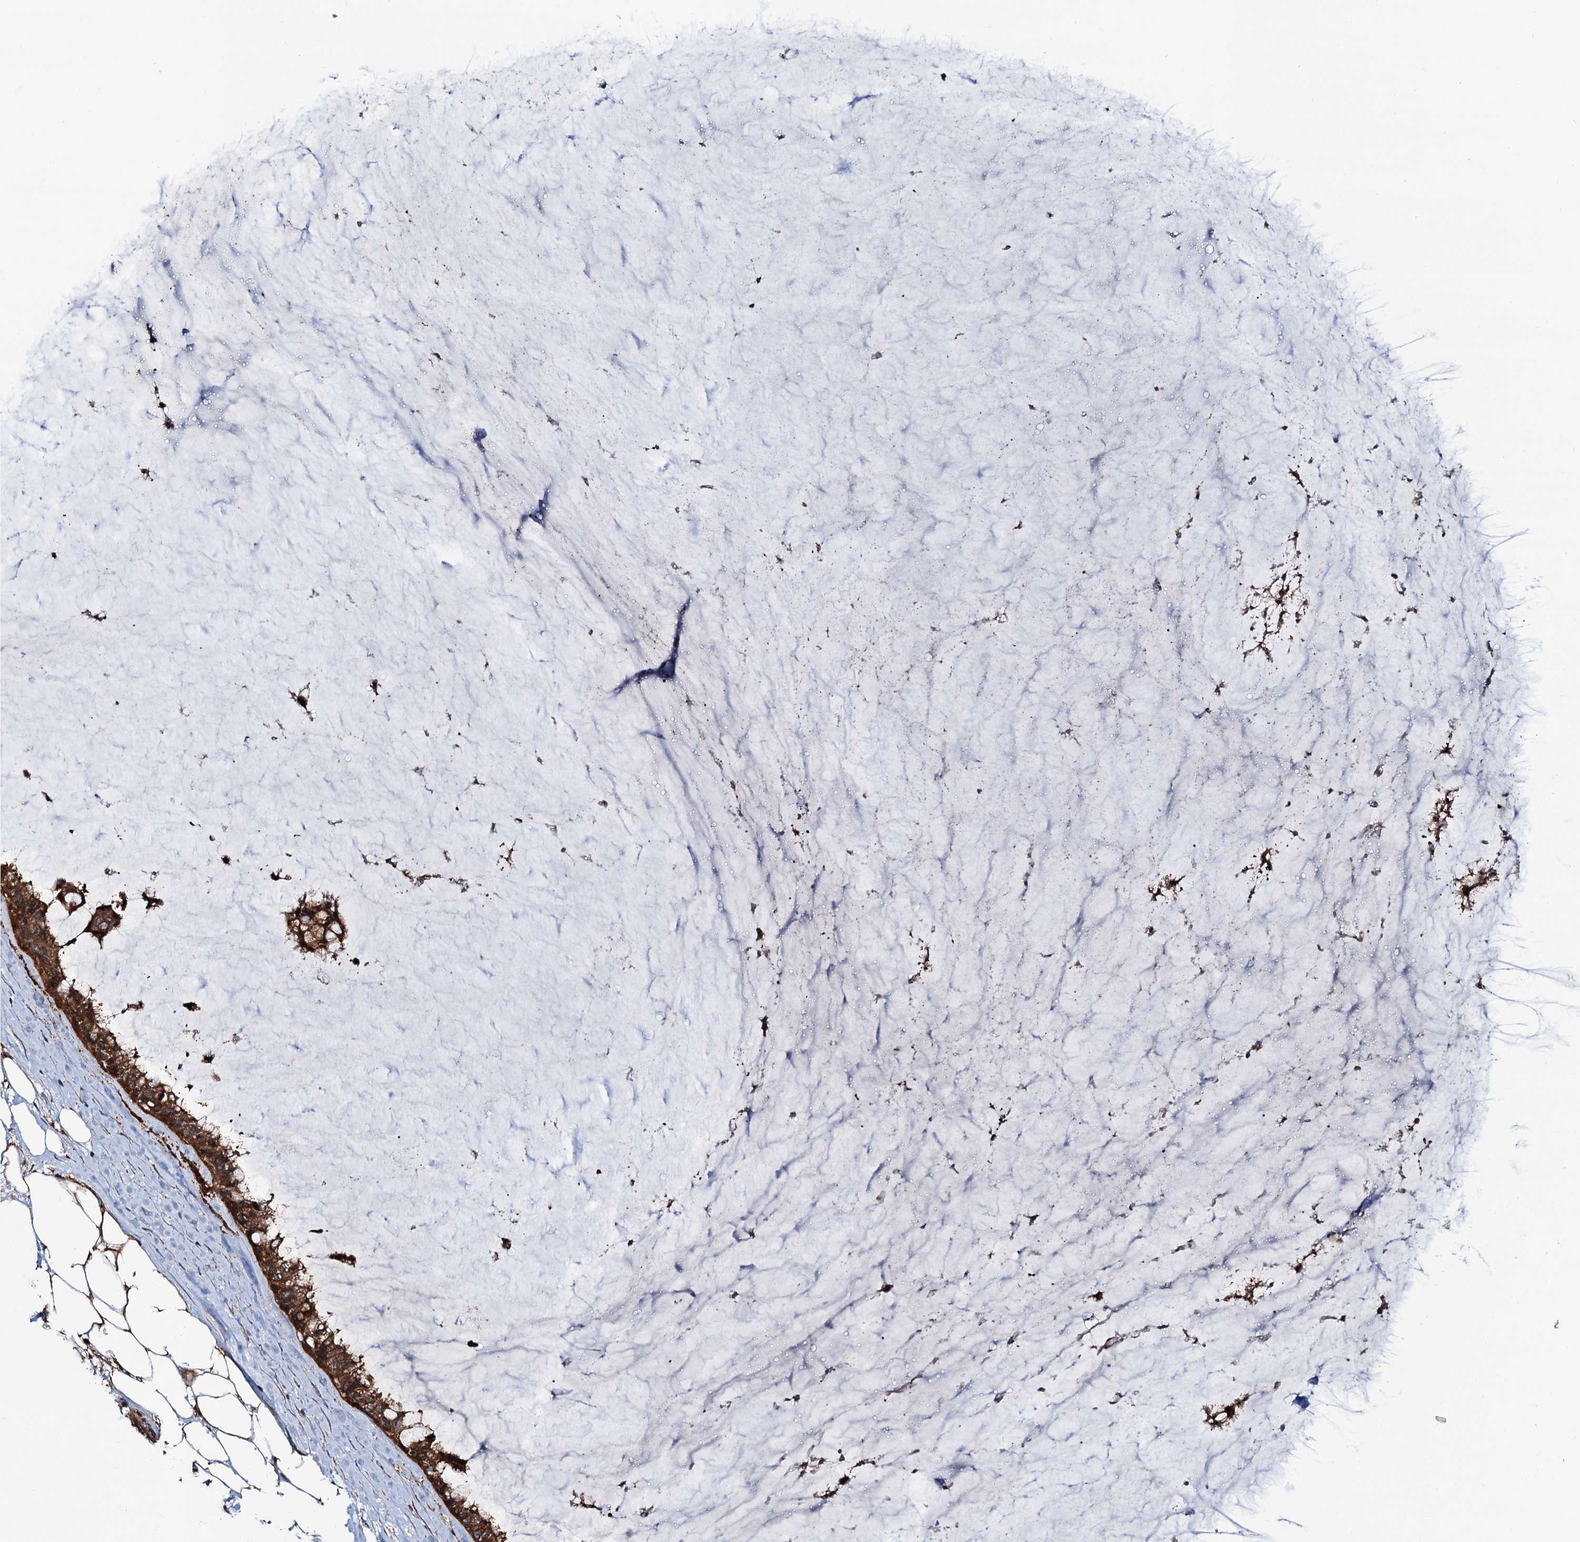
{"staining": {"intensity": "strong", "quantity": ">75%", "location": "cytoplasmic/membranous"}, "tissue": "ovarian cancer", "cell_type": "Tumor cells", "image_type": "cancer", "snomed": [{"axis": "morphology", "description": "Cystadenocarcinoma, mucinous, NOS"}, {"axis": "topography", "description": "Ovary"}], "caption": "This micrograph exhibits immunohistochemistry (IHC) staining of human ovarian cancer (mucinous cystadenocarcinoma), with high strong cytoplasmic/membranous staining in about >75% of tumor cells.", "gene": "NEK1", "patient": {"sex": "female", "age": 39}}